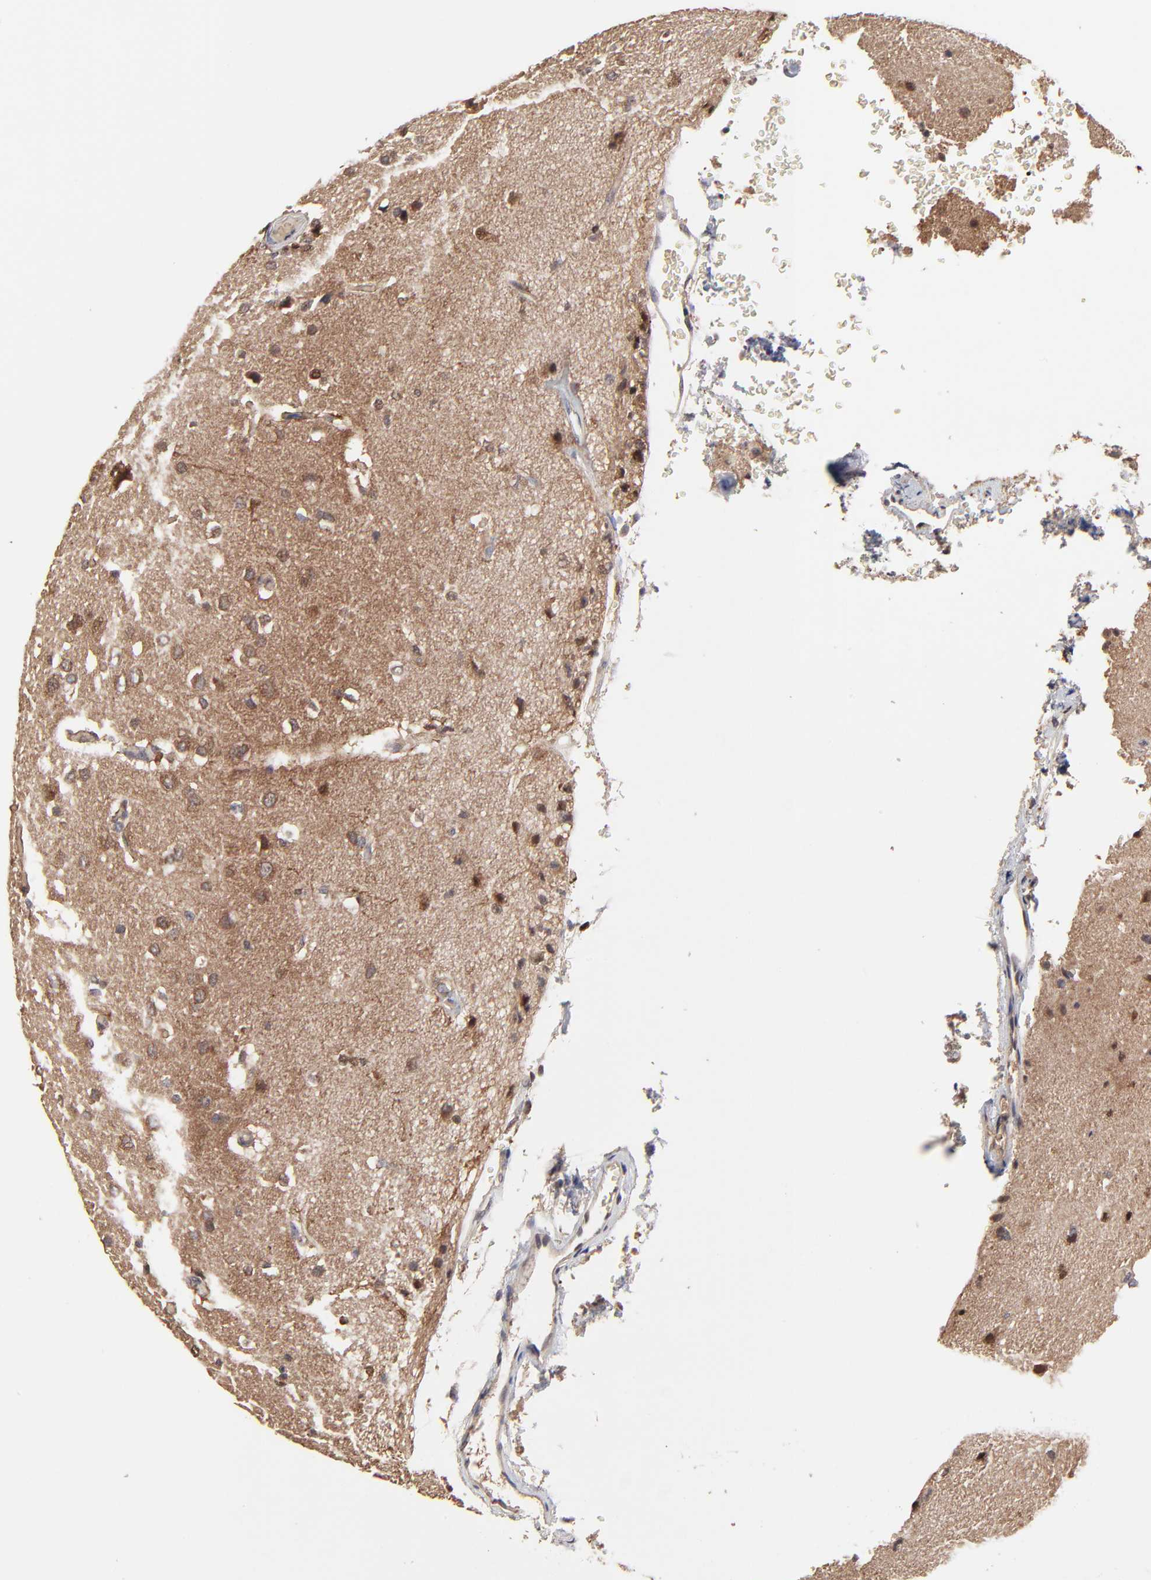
{"staining": {"intensity": "moderate", "quantity": ">75%", "location": "cytoplasmic/membranous"}, "tissue": "glioma", "cell_type": "Tumor cells", "image_type": "cancer", "snomed": [{"axis": "morphology", "description": "Glioma, malignant, High grade"}, {"axis": "topography", "description": "Brain"}], "caption": "Human glioma stained with a protein marker displays moderate staining in tumor cells.", "gene": "FRMD8", "patient": {"sex": "male", "age": 68}}